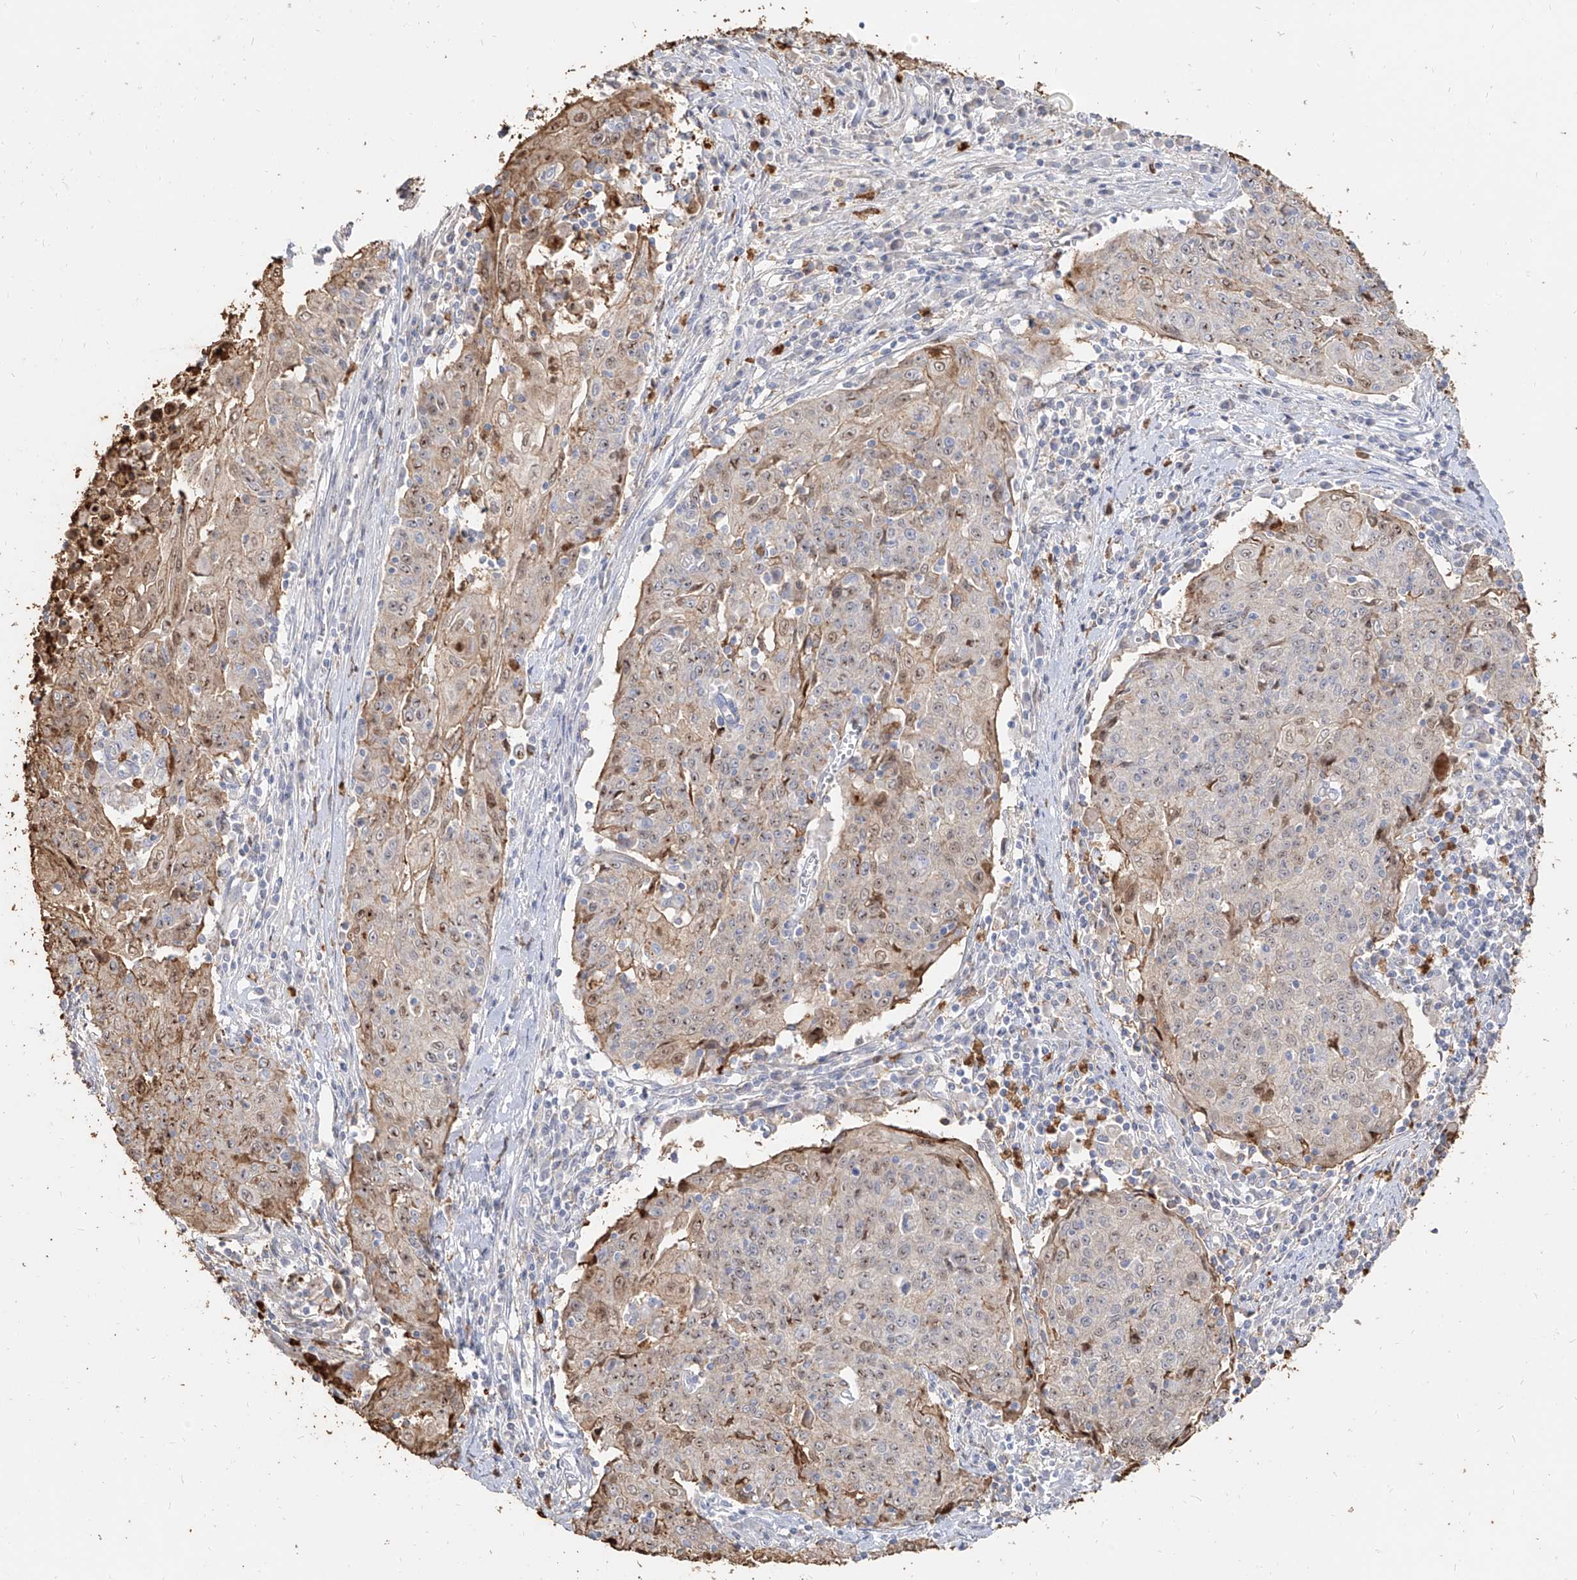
{"staining": {"intensity": "weak", "quantity": "25%-75%", "location": "cytoplasmic/membranous,nuclear"}, "tissue": "cervical cancer", "cell_type": "Tumor cells", "image_type": "cancer", "snomed": [{"axis": "morphology", "description": "Squamous cell carcinoma, NOS"}, {"axis": "topography", "description": "Cervix"}], "caption": "Squamous cell carcinoma (cervical) stained with immunohistochemistry (IHC) displays weak cytoplasmic/membranous and nuclear staining in about 25%-75% of tumor cells.", "gene": "ZNF227", "patient": {"sex": "female", "age": 48}}